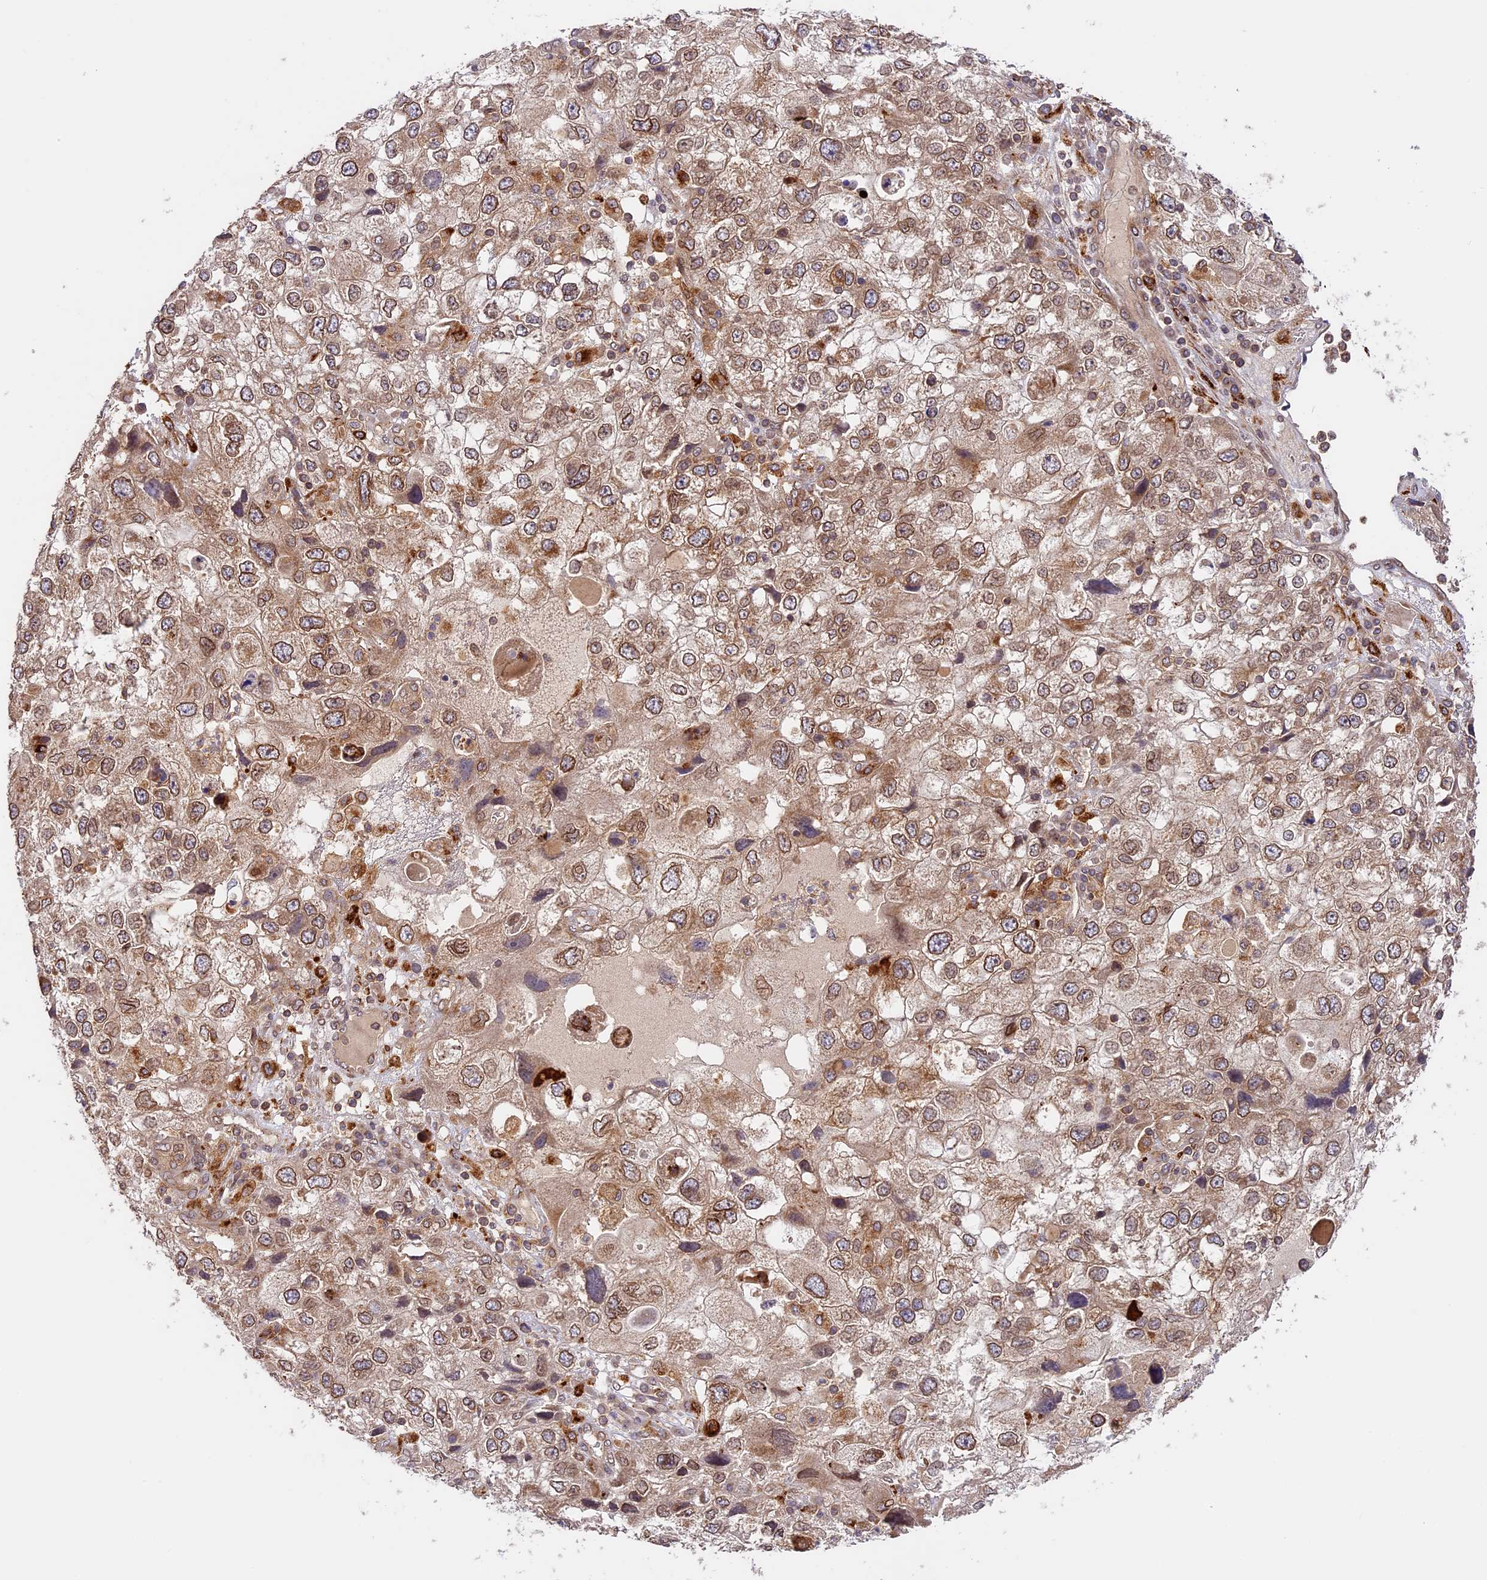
{"staining": {"intensity": "moderate", "quantity": ">75%", "location": "cytoplasmic/membranous,nuclear"}, "tissue": "endometrial cancer", "cell_type": "Tumor cells", "image_type": "cancer", "snomed": [{"axis": "morphology", "description": "Adenocarcinoma, NOS"}, {"axis": "topography", "description": "Endometrium"}], "caption": "Immunohistochemistry of human endometrial adenocarcinoma displays medium levels of moderate cytoplasmic/membranous and nuclear staining in approximately >75% of tumor cells. (IHC, brightfield microscopy, high magnification).", "gene": "DGKH", "patient": {"sex": "female", "age": 49}}